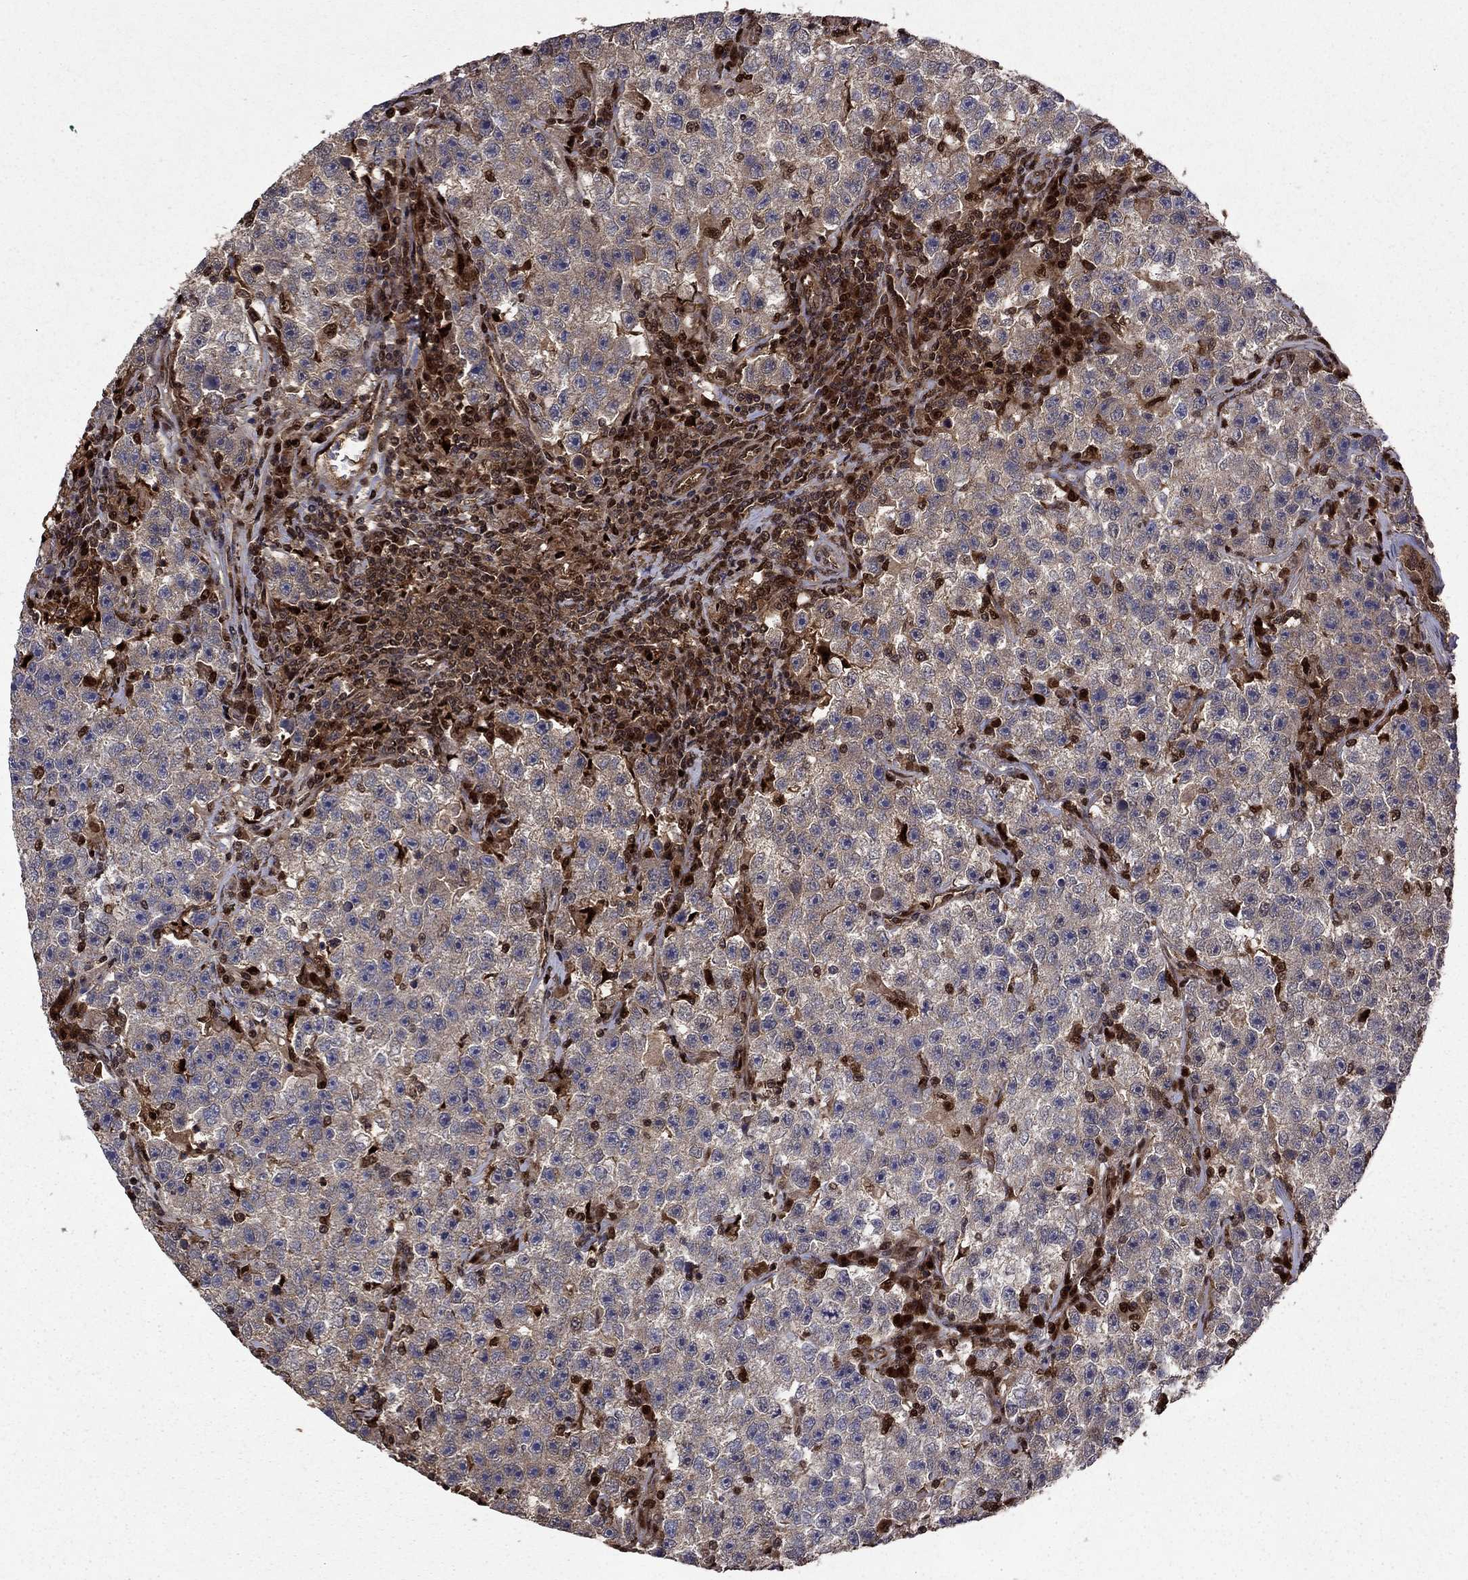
{"staining": {"intensity": "weak", "quantity": ">75%", "location": "cytoplasmic/membranous"}, "tissue": "testis cancer", "cell_type": "Tumor cells", "image_type": "cancer", "snomed": [{"axis": "morphology", "description": "Seminoma, NOS"}, {"axis": "topography", "description": "Testis"}], "caption": "A low amount of weak cytoplasmic/membranous positivity is present in approximately >75% of tumor cells in testis cancer (seminoma) tissue.", "gene": "APPBP2", "patient": {"sex": "male", "age": 22}}